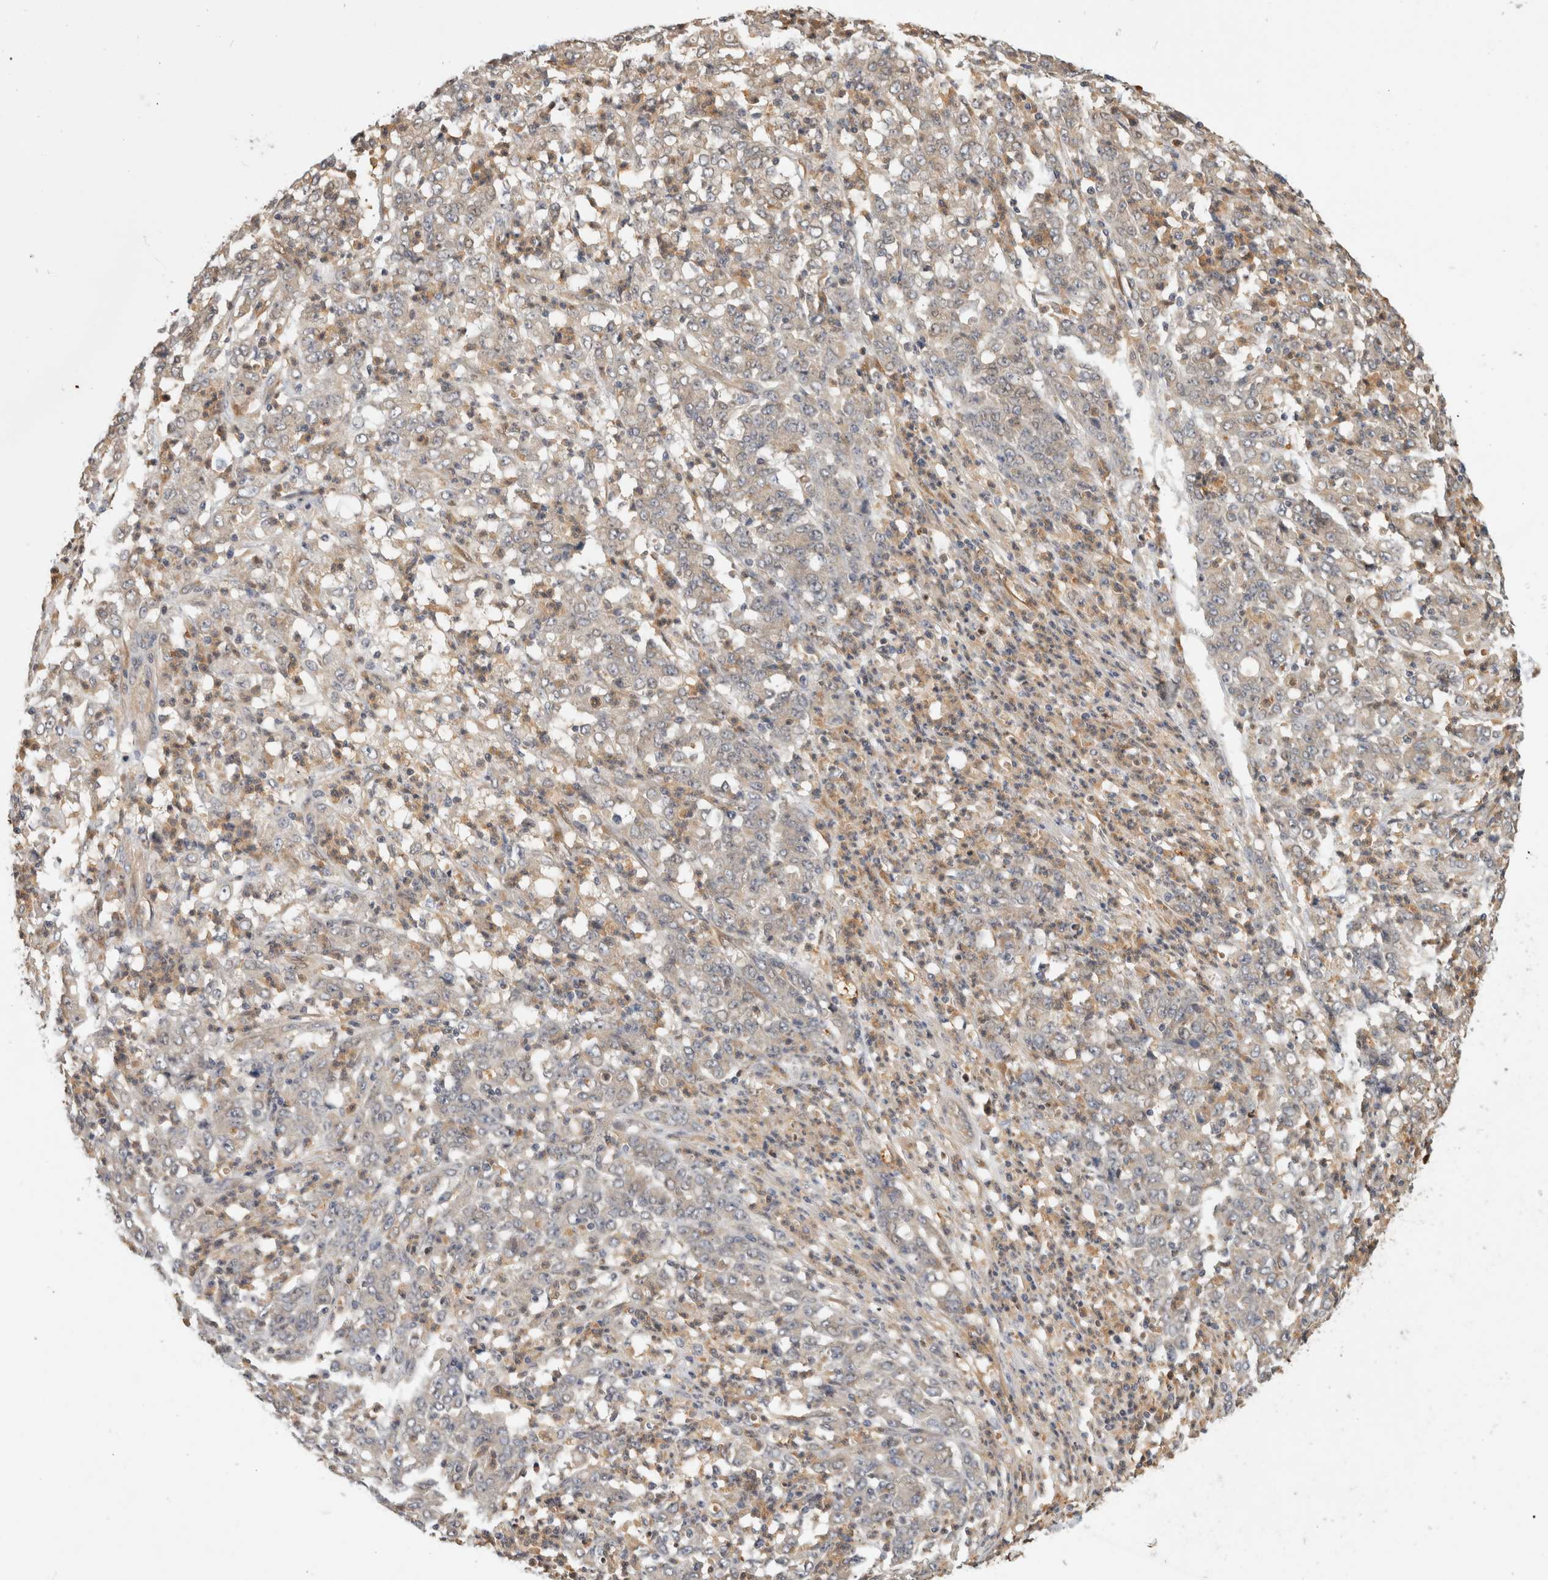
{"staining": {"intensity": "weak", "quantity": "<25%", "location": "cytoplasmic/membranous"}, "tissue": "stomach cancer", "cell_type": "Tumor cells", "image_type": "cancer", "snomed": [{"axis": "morphology", "description": "Adenocarcinoma, NOS"}, {"axis": "topography", "description": "Stomach, lower"}], "caption": "Immunohistochemistry (IHC) image of stomach cancer (adenocarcinoma) stained for a protein (brown), which shows no expression in tumor cells. The staining was performed using DAB to visualize the protein expression in brown, while the nuclei were stained in blue with hematoxylin (Magnification: 20x).", "gene": "PGM1", "patient": {"sex": "female", "age": 71}}